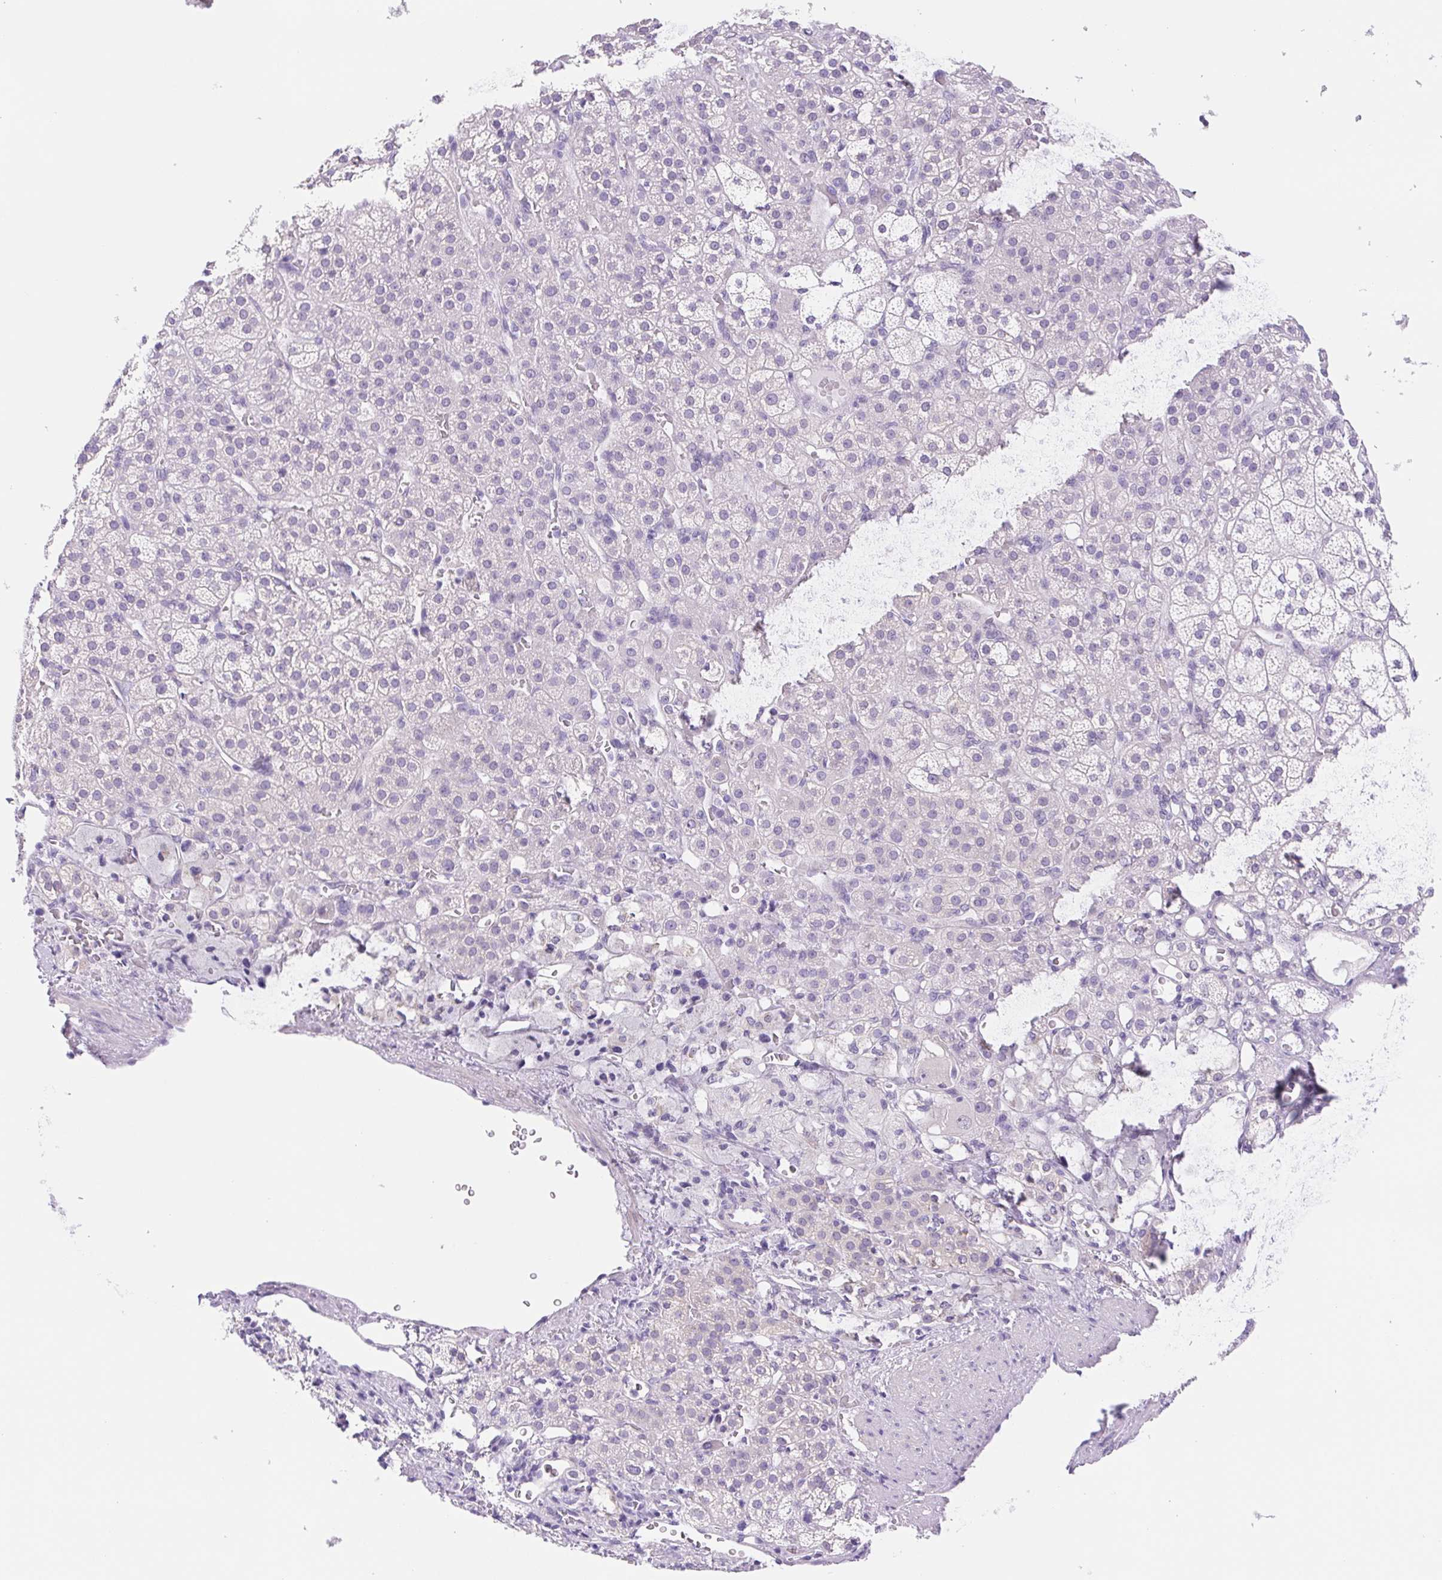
{"staining": {"intensity": "negative", "quantity": "none", "location": "none"}, "tissue": "adrenal gland", "cell_type": "Glandular cells", "image_type": "normal", "snomed": [{"axis": "morphology", "description": "Normal tissue, NOS"}, {"axis": "topography", "description": "Adrenal gland"}], "caption": "The immunohistochemistry (IHC) photomicrograph has no significant positivity in glandular cells of adrenal gland.", "gene": "DYNC2LI1", "patient": {"sex": "female", "age": 60}}